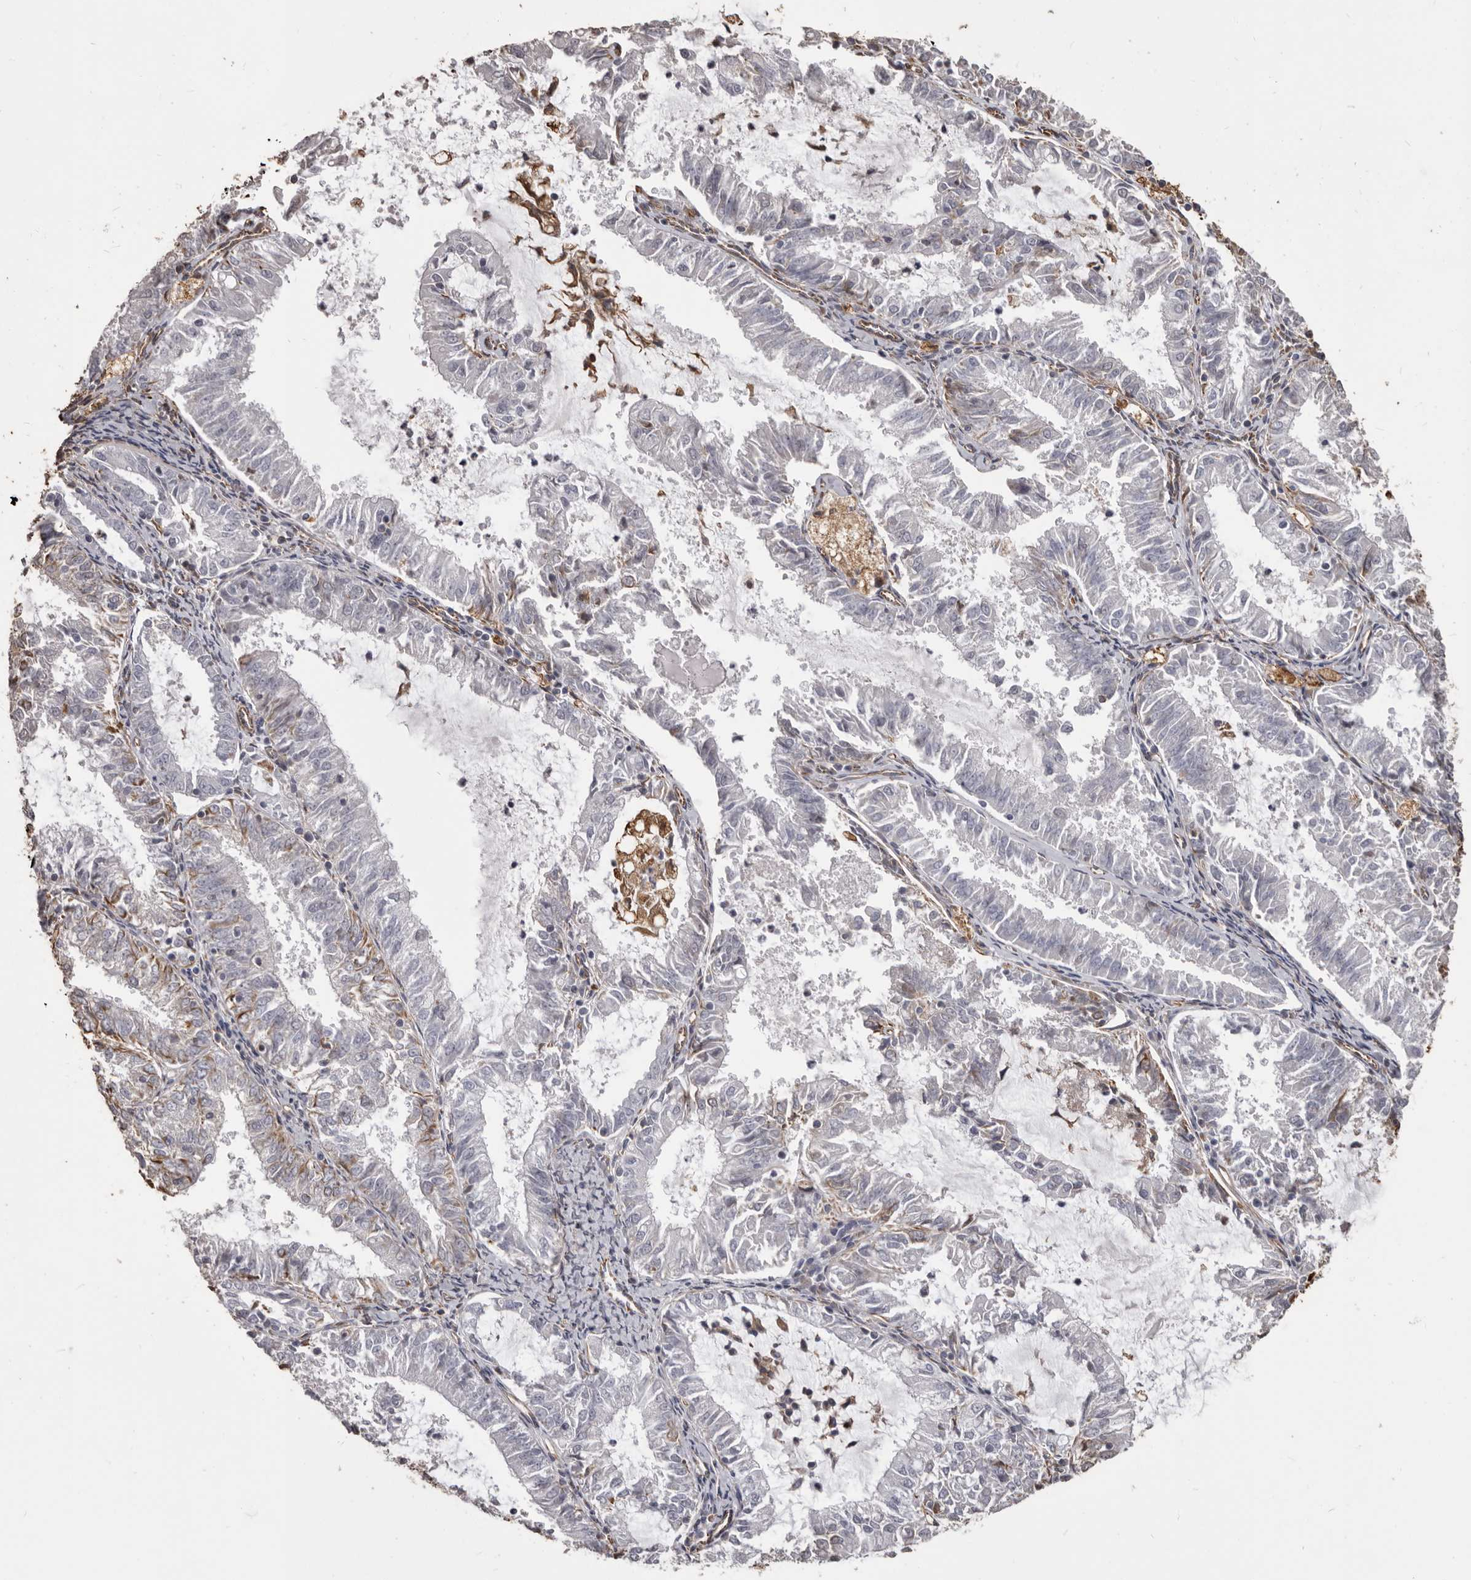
{"staining": {"intensity": "negative", "quantity": "none", "location": "none"}, "tissue": "endometrial cancer", "cell_type": "Tumor cells", "image_type": "cancer", "snomed": [{"axis": "morphology", "description": "Adenocarcinoma, NOS"}, {"axis": "topography", "description": "Endometrium"}], "caption": "A high-resolution photomicrograph shows immunohistochemistry (IHC) staining of endometrial cancer (adenocarcinoma), which shows no significant expression in tumor cells.", "gene": "MTURN", "patient": {"sex": "female", "age": 57}}